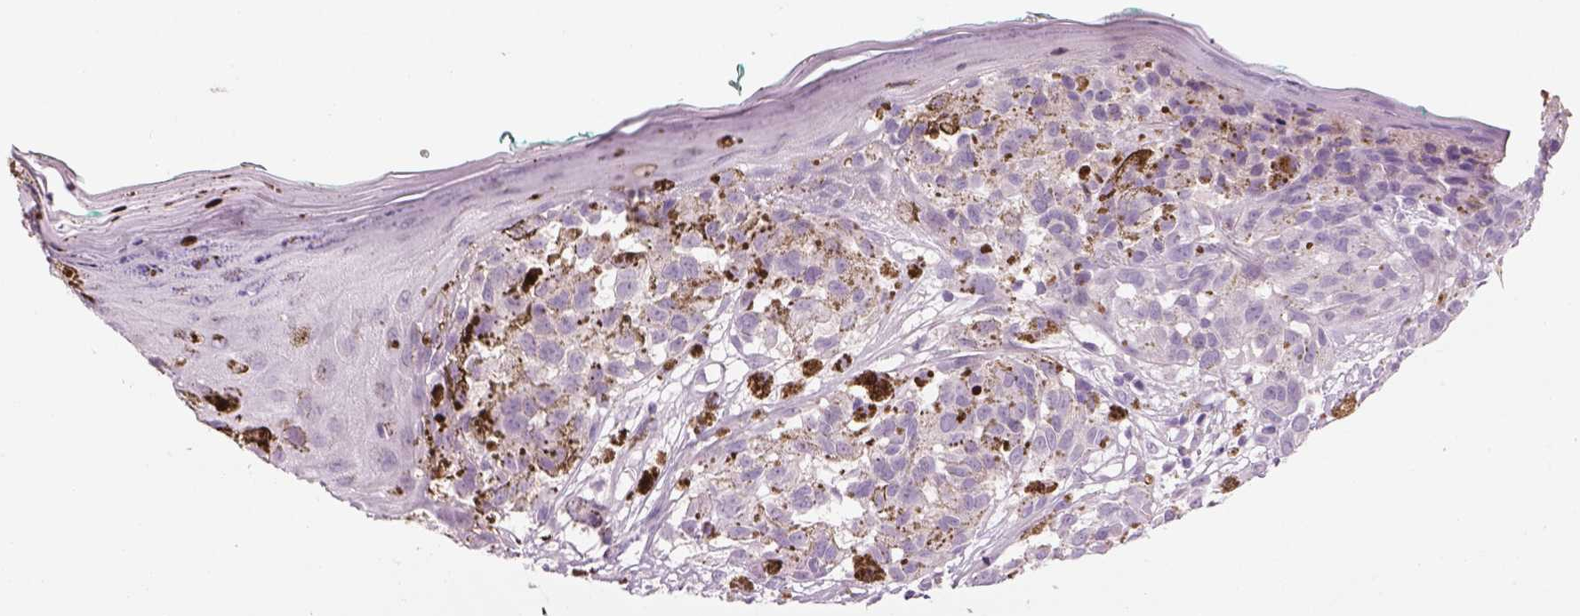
{"staining": {"intensity": "weak", "quantity": "<25%", "location": "cytoplasmic/membranous"}, "tissue": "melanoma", "cell_type": "Tumor cells", "image_type": "cancer", "snomed": [{"axis": "morphology", "description": "Malignant melanoma, NOS"}, {"axis": "topography", "description": "Skin"}], "caption": "Tumor cells show no significant staining in malignant melanoma.", "gene": "MDH1B", "patient": {"sex": "female", "age": 38}}